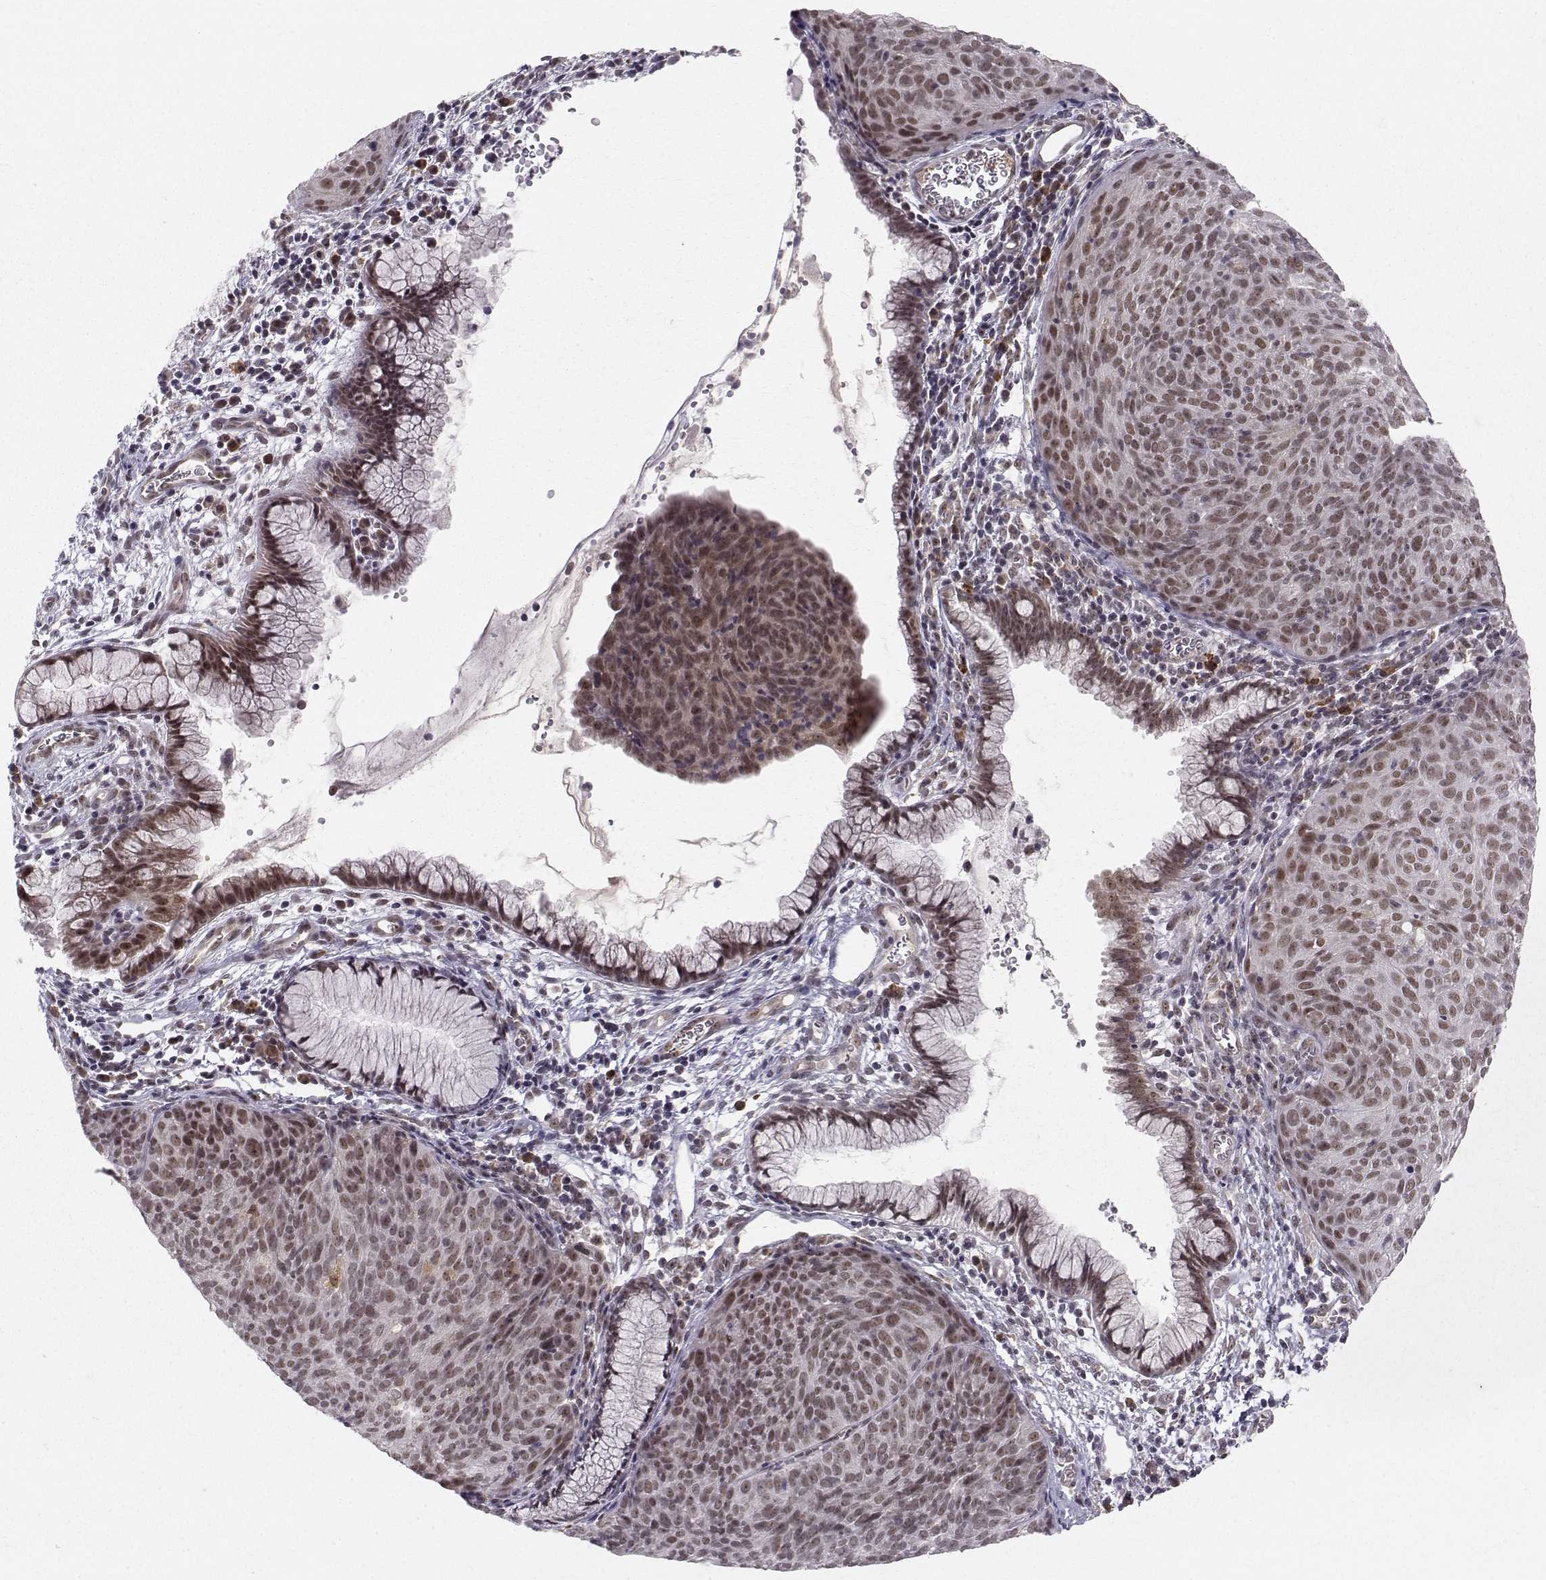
{"staining": {"intensity": "moderate", "quantity": ">75%", "location": "nuclear"}, "tissue": "cervical cancer", "cell_type": "Tumor cells", "image_type": "cancer", "snomed": [{"axis": "morphology", "description": "Squamous cell carcinoma, NOS"}, {"axis": "topography", "description": "Cervix"}], "caption": "Immunohistochemistry (IHC) photomicrograph of neoplastic tissue: cervical cancer stained using immunohistochemistry (IHC) reveals medium levels of moderate protein expression localized specifically in the nuclear of tumor cells, appearing as a nuclear brown color.", "gene": "RPP38", "patient": {"sex": "female", "age": 39}}